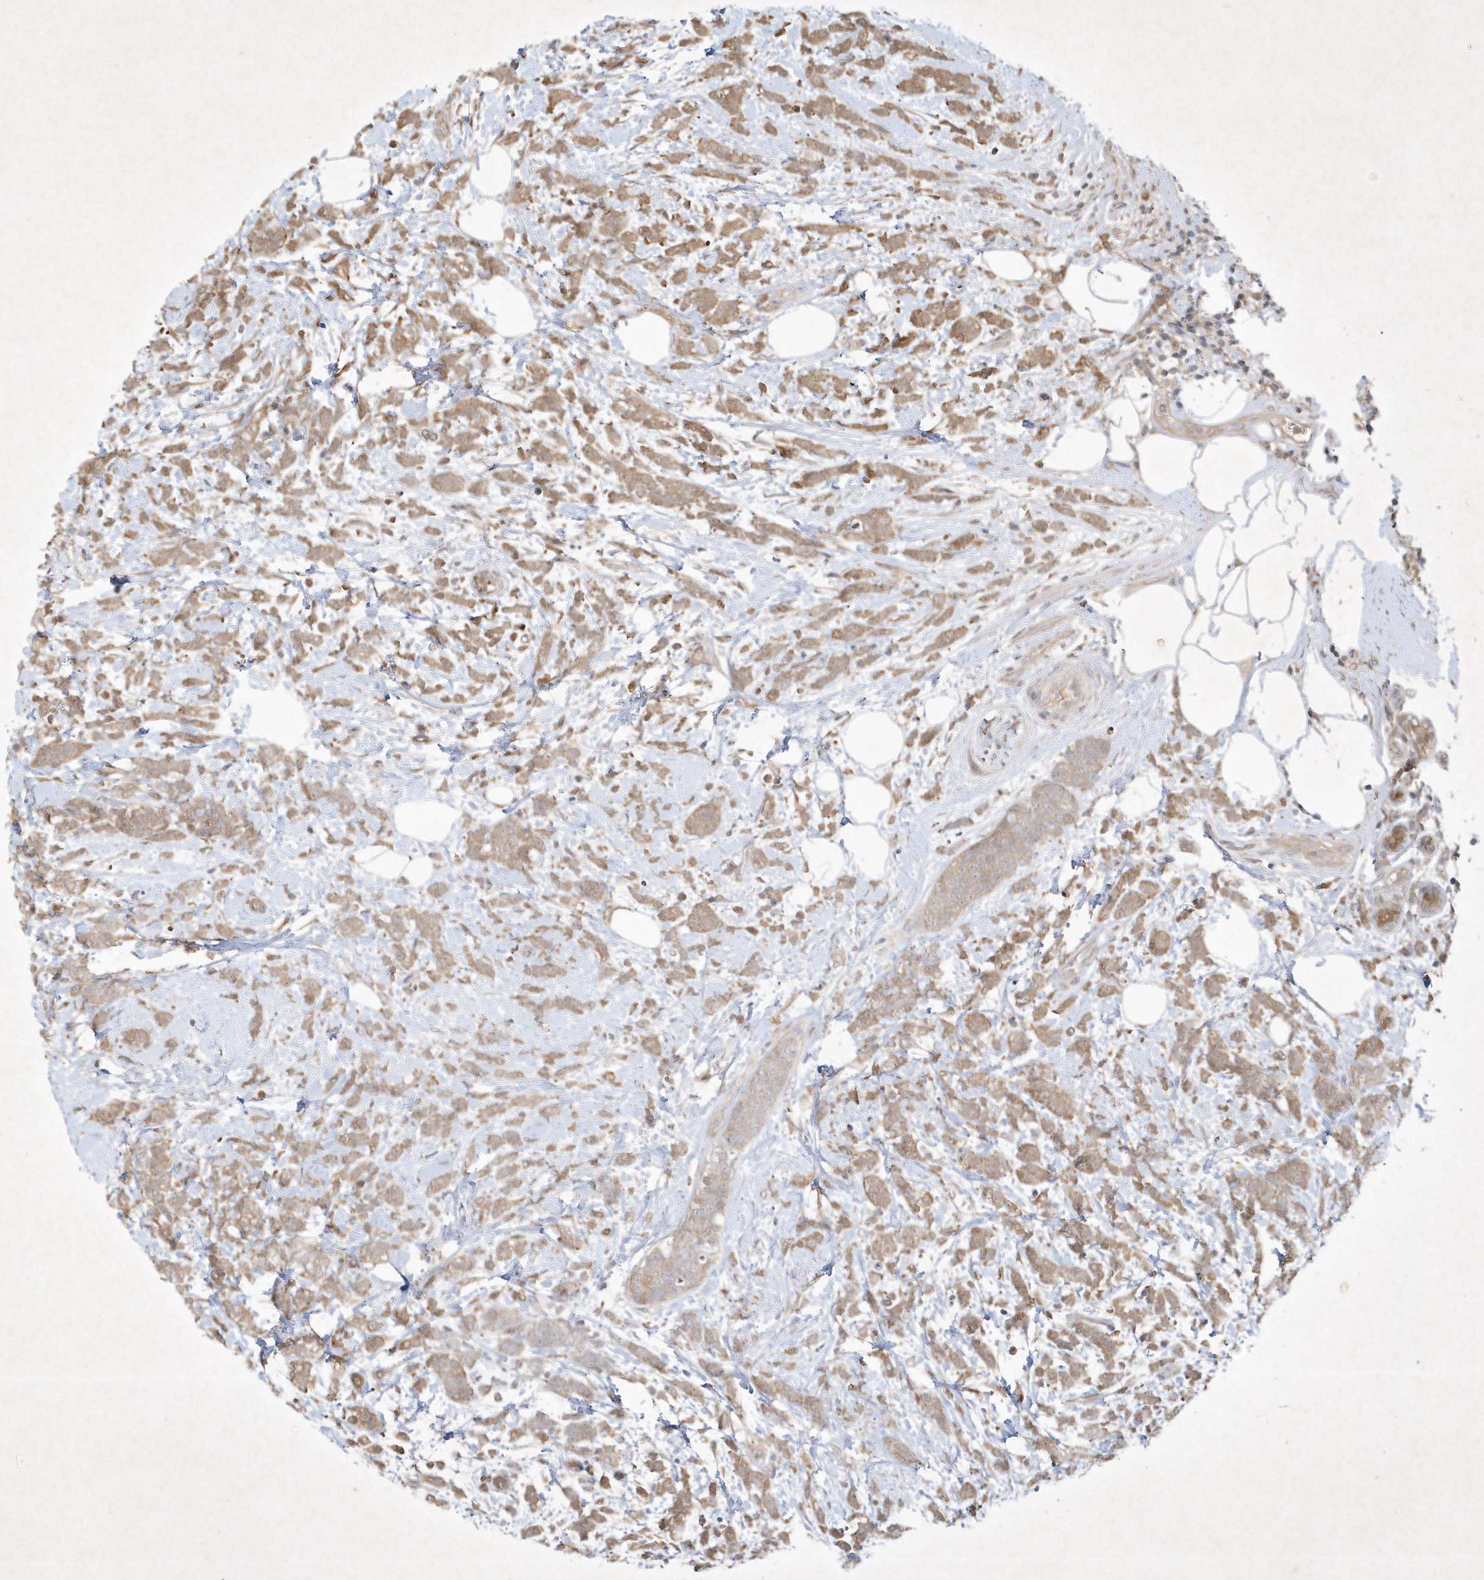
{"staining": {"intensity": "moderate", "quantity": ">75%", "location": "cytoplasmic/membranous"}, "tissue": "breast cancer", "cell_type": "Tumor cells", "image_type": "cancer", "snomed": [{"axis": "morphology", "description": "Lobular carcinoma"}, {"axis": "topography", "description": "Breast"}], "caption": "IHC of breast cancer (lobular carcinoma) shows medium levels of moderate cytoplasmic/membranous expression in about >75% of tumor cells.", "gene": "AKR7A2", "patient": {"sex": "female", "age": 58}}